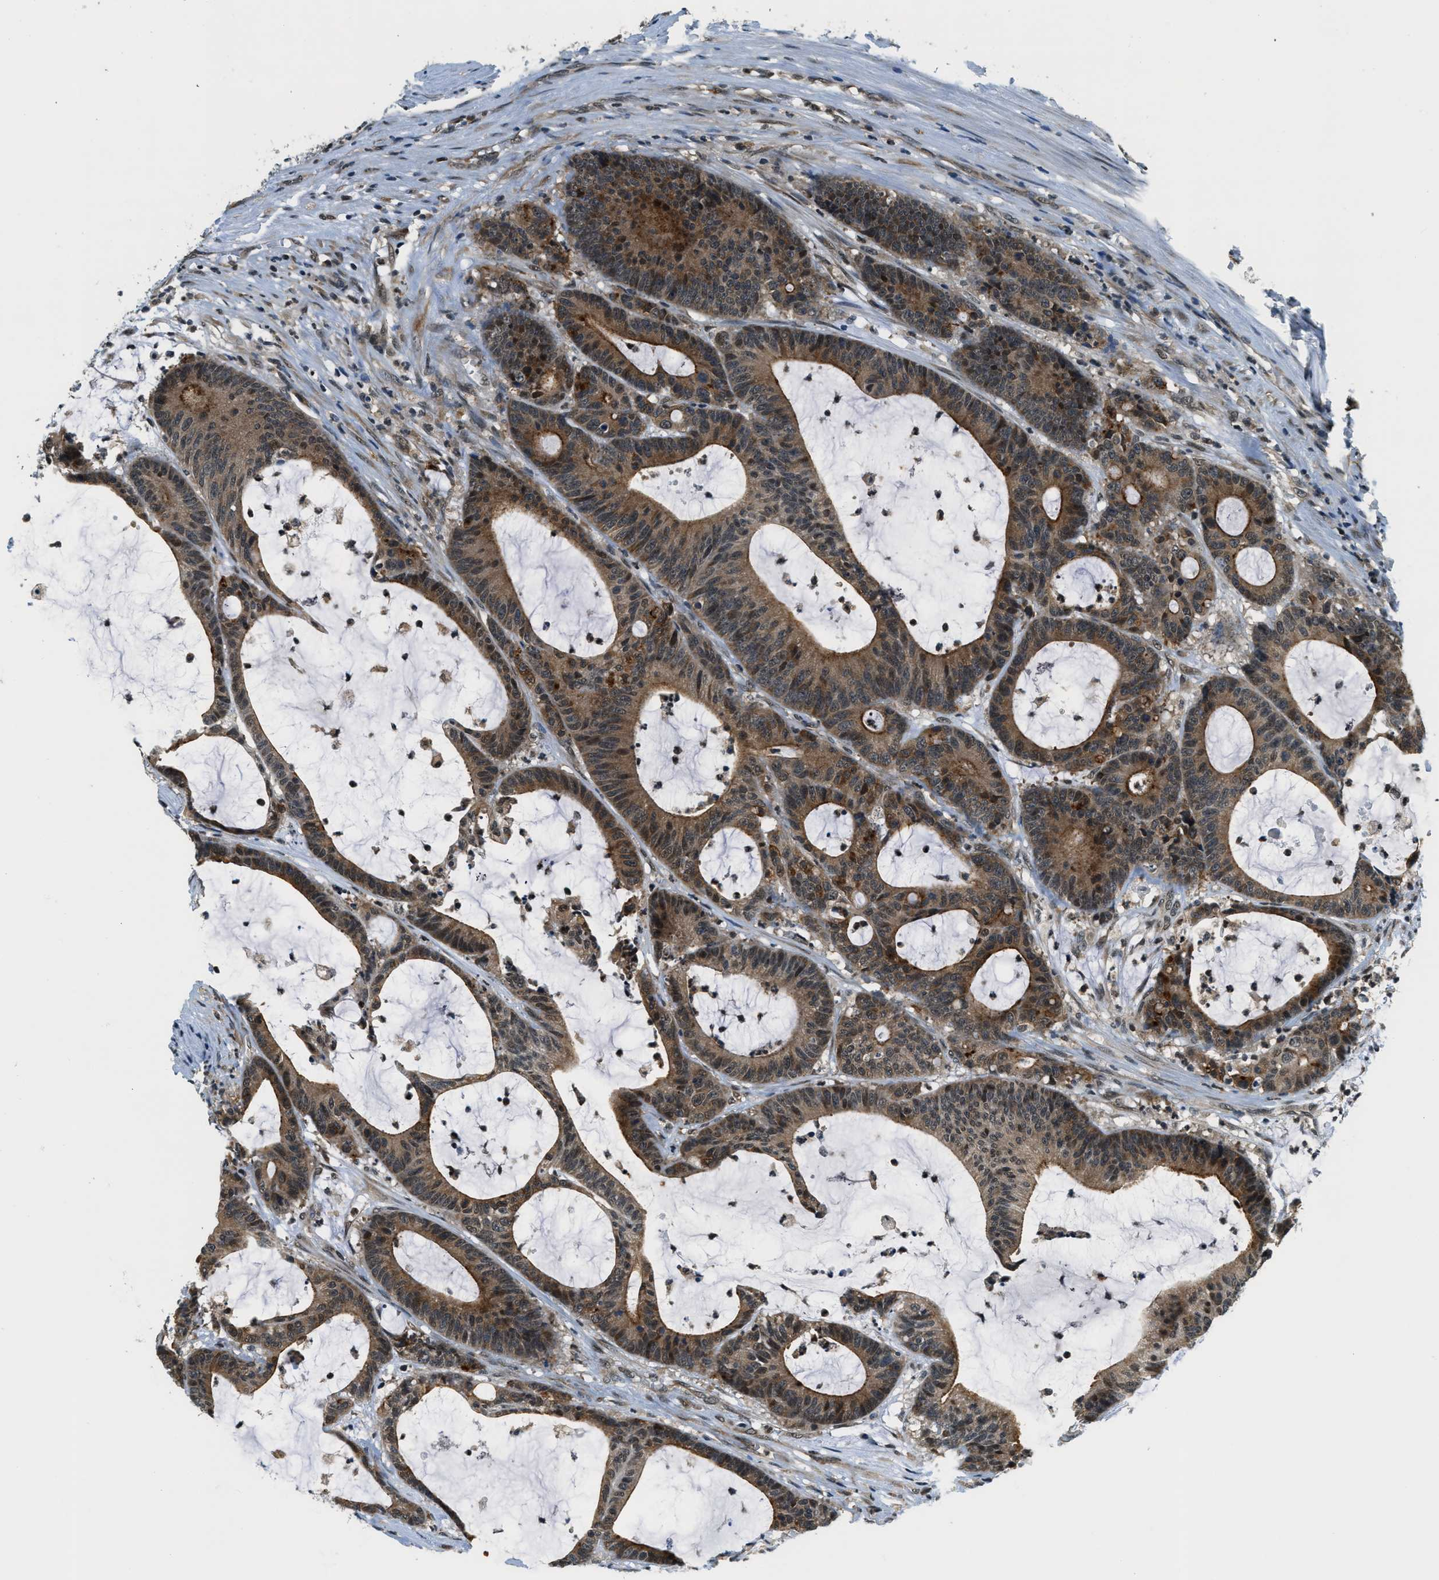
{"staining": {"intensity": "moderate", "quantity": ">75%", "location": "cytoplasmic/membranous"}, "tissue": "colorectal cancer", "cell_type": "Tumor cells", "image_type": "cancer", "snomed": [{"axis": "morphology", "description": "Adenocarcinoma, NOS"}, {"axis": "topography", "description": "Colon"}], "caption": "Colorectal adenocarcinoma stained for a protein demonstrates moderate cytoplasmic/membranous positivity in tumor cells.", "gene": "RAB11FIP1", "patient": {"sex": "female", "age": 84}}